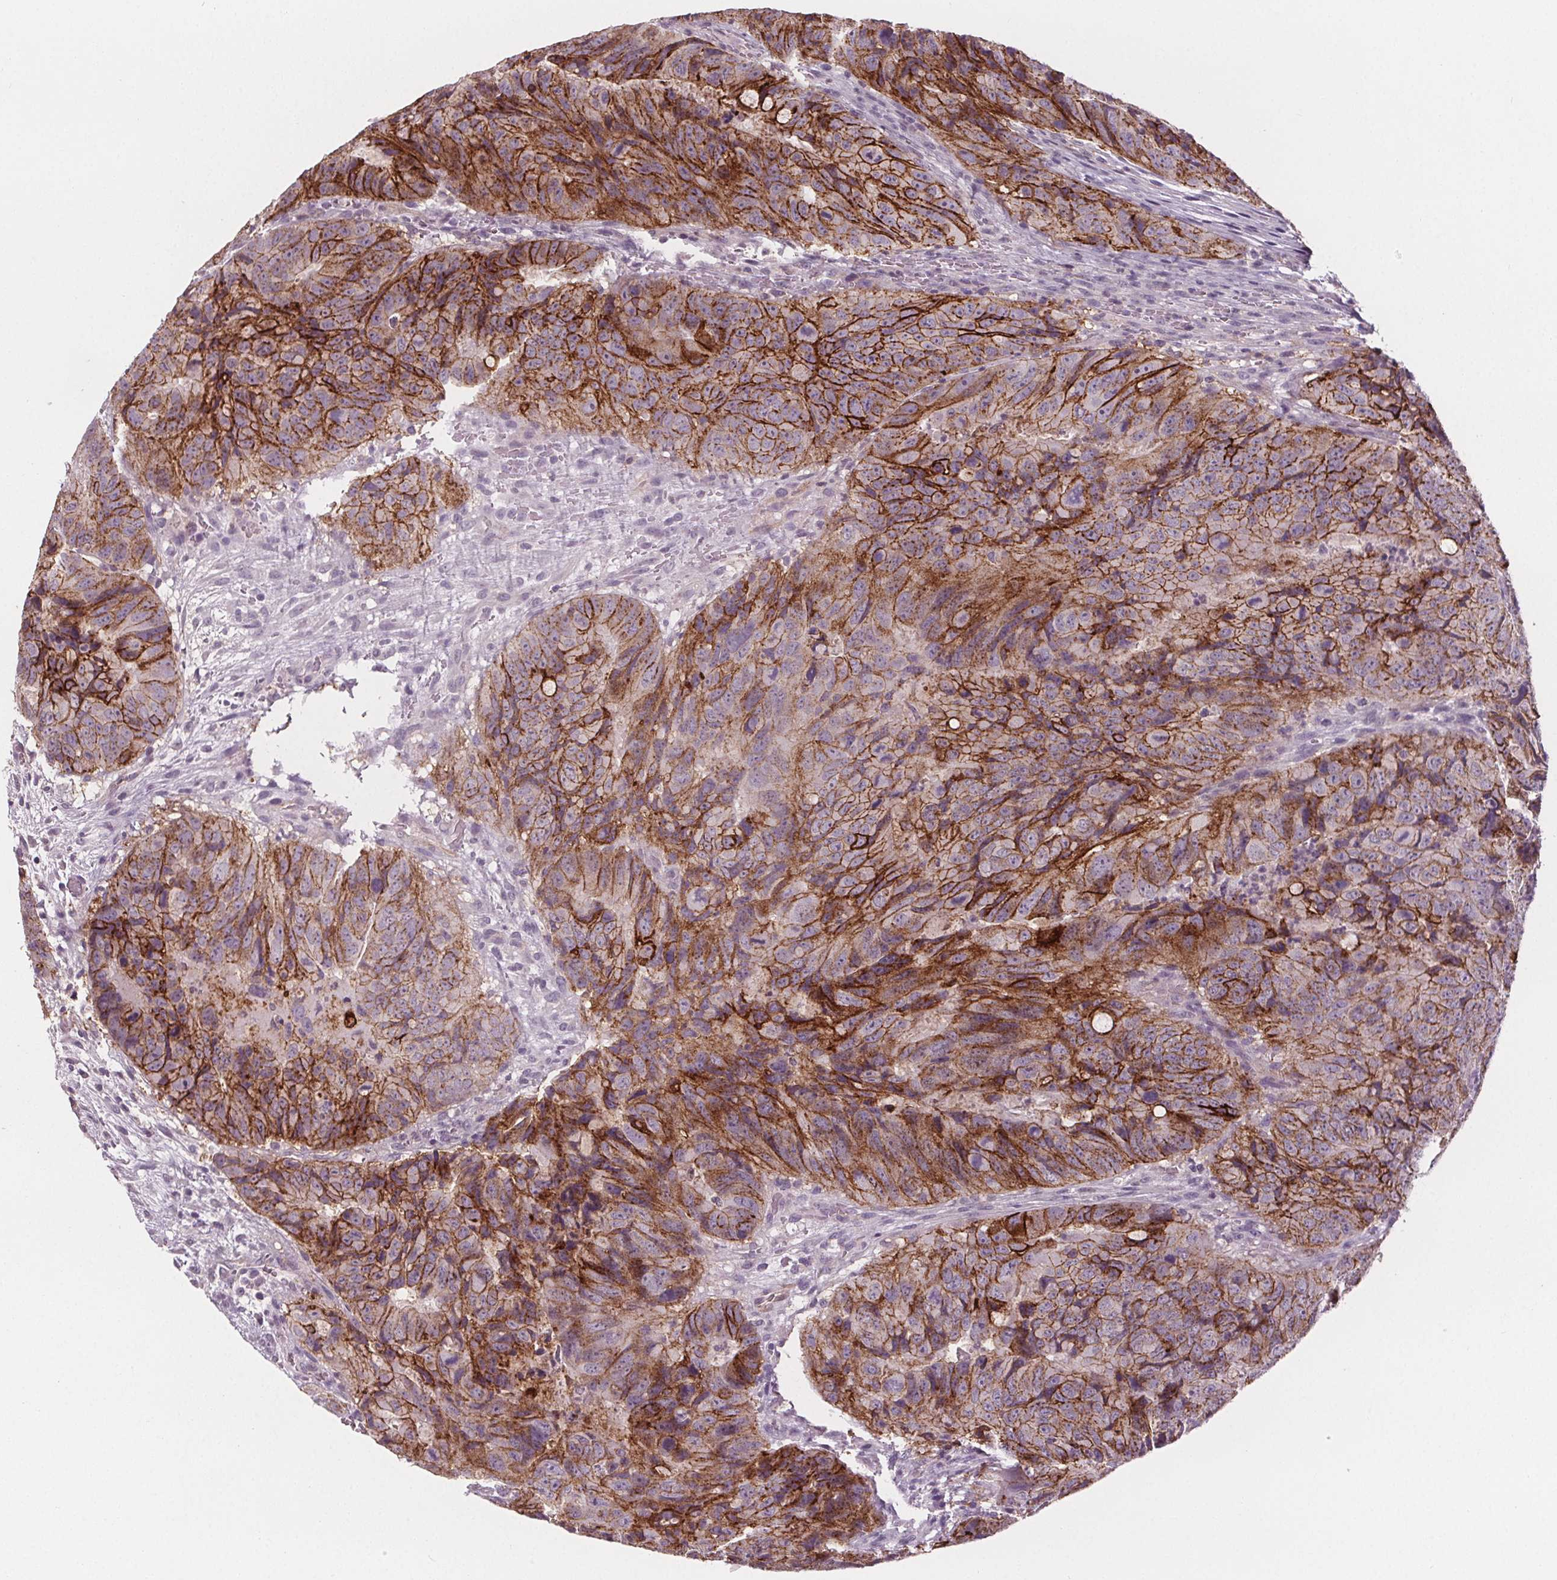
{"staining": {"intensity": "strong", "quantity": ">75%", "location": "cytoplasmic/membranous"}, "tissue": "colorectal cancer", "cell_type": "Tumor cells", "image_type": "cancer", "snomed": [{"axis": "morphology", "description": "Adenocarcinoma, NOS"}, {"axis": "topography", "description": "Colon"}], "caption": "Tumor cells reveal high levels of strong cytoplasmic/membranous expression in approximately >75% of cells in colorectal cancer (adenocarcinoma).", "gene": "ATP1A1", "patient": {"sex": "male", "age": 79}}